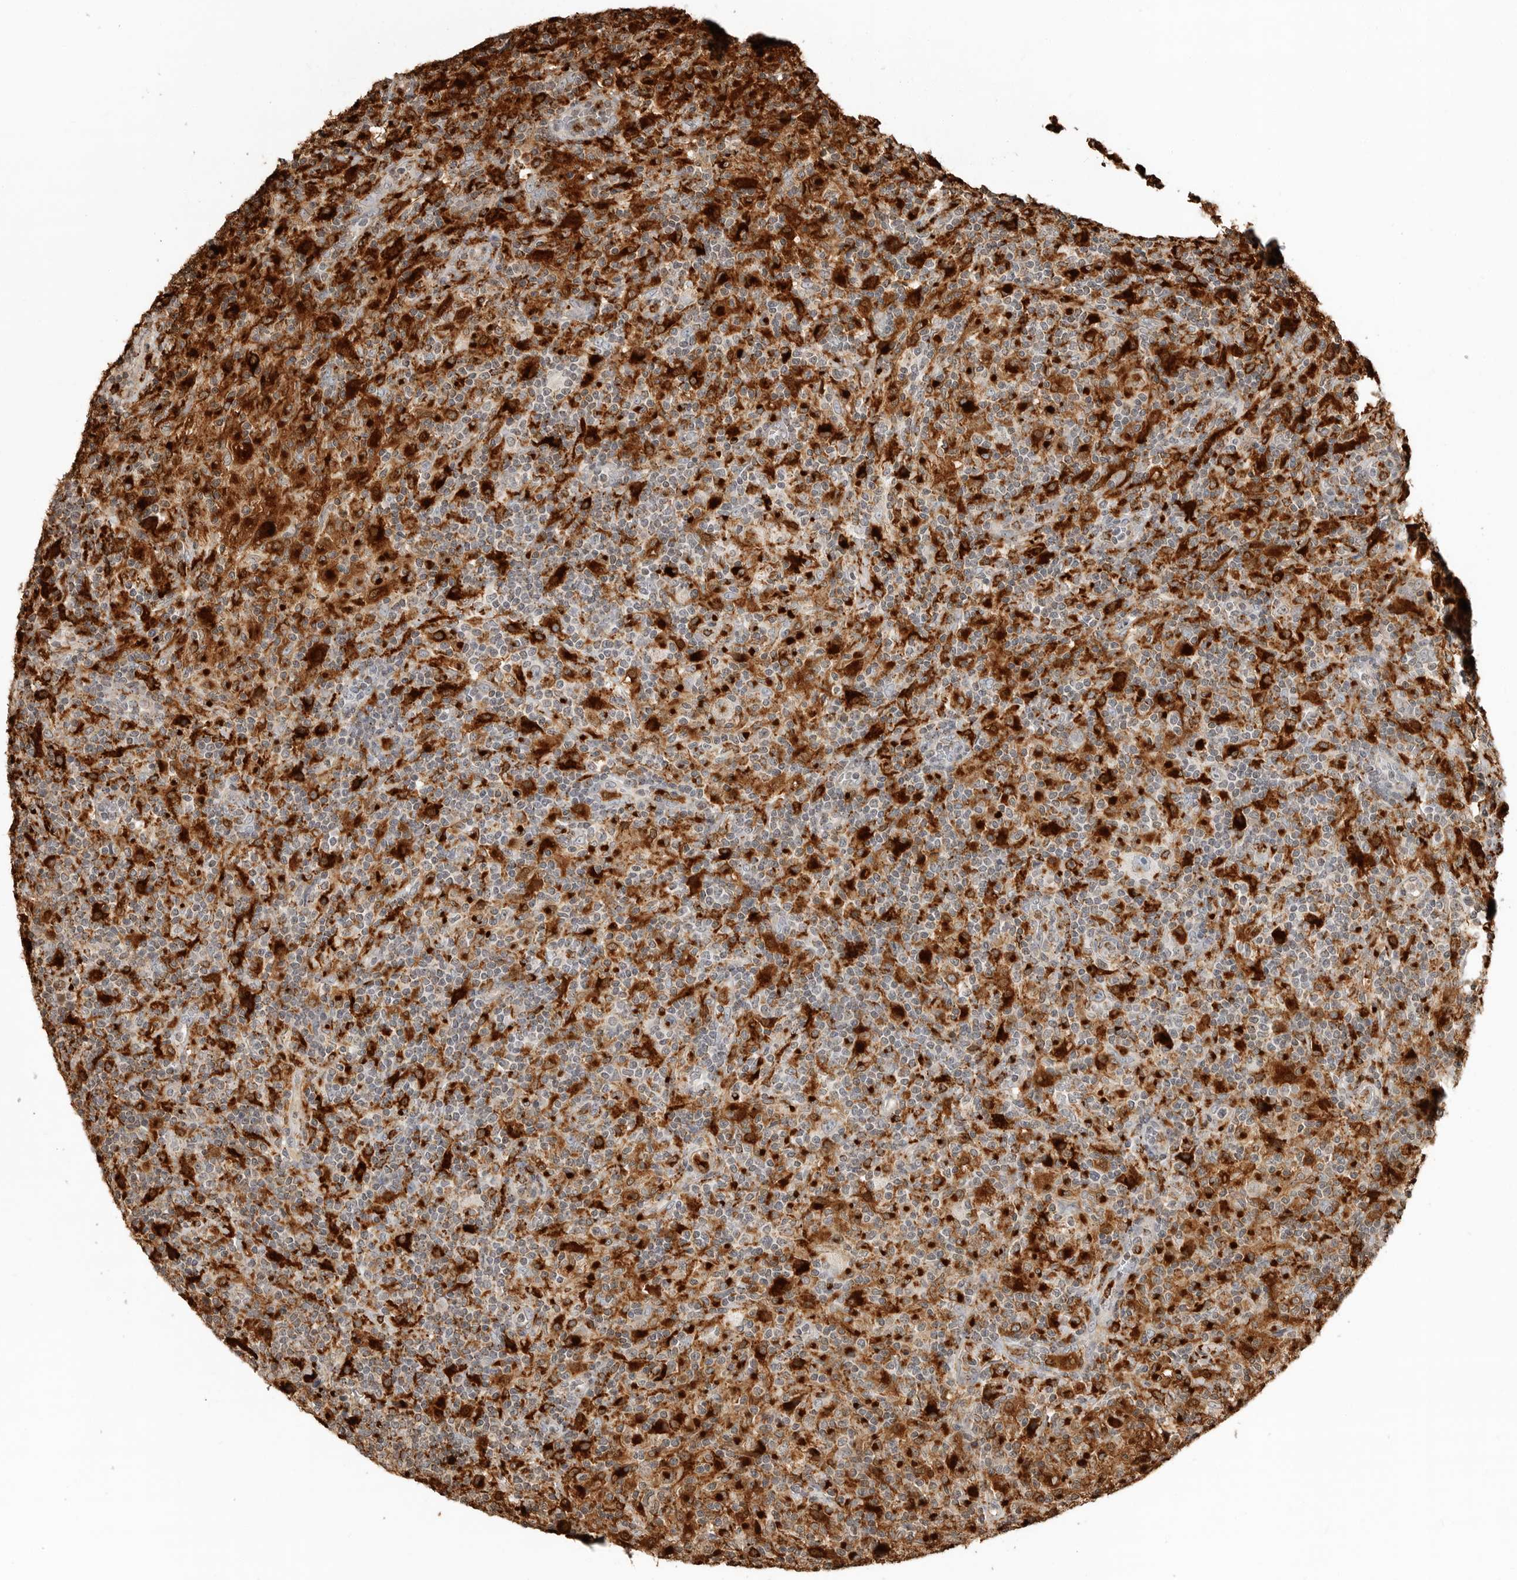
{"staining": {"intensity": "strong", "quantity": "<25%", "location": "cytoplasmic/membranous"}, "tissue": "lymphoma", "cell_type": "Tumor cells", "image_type": "cancer", "snomed": [{"axis": "morphology", "description": "Hodgkin's disease, NOS"}, {"axis": "topography", "description": "Lymph node"}], "caption": "Human Hodgkin's disease stained with a protein marker reveals strong staining in tumor cells.", "gene": "IFI30", "patient": {"sex": "male", "age": 70}}